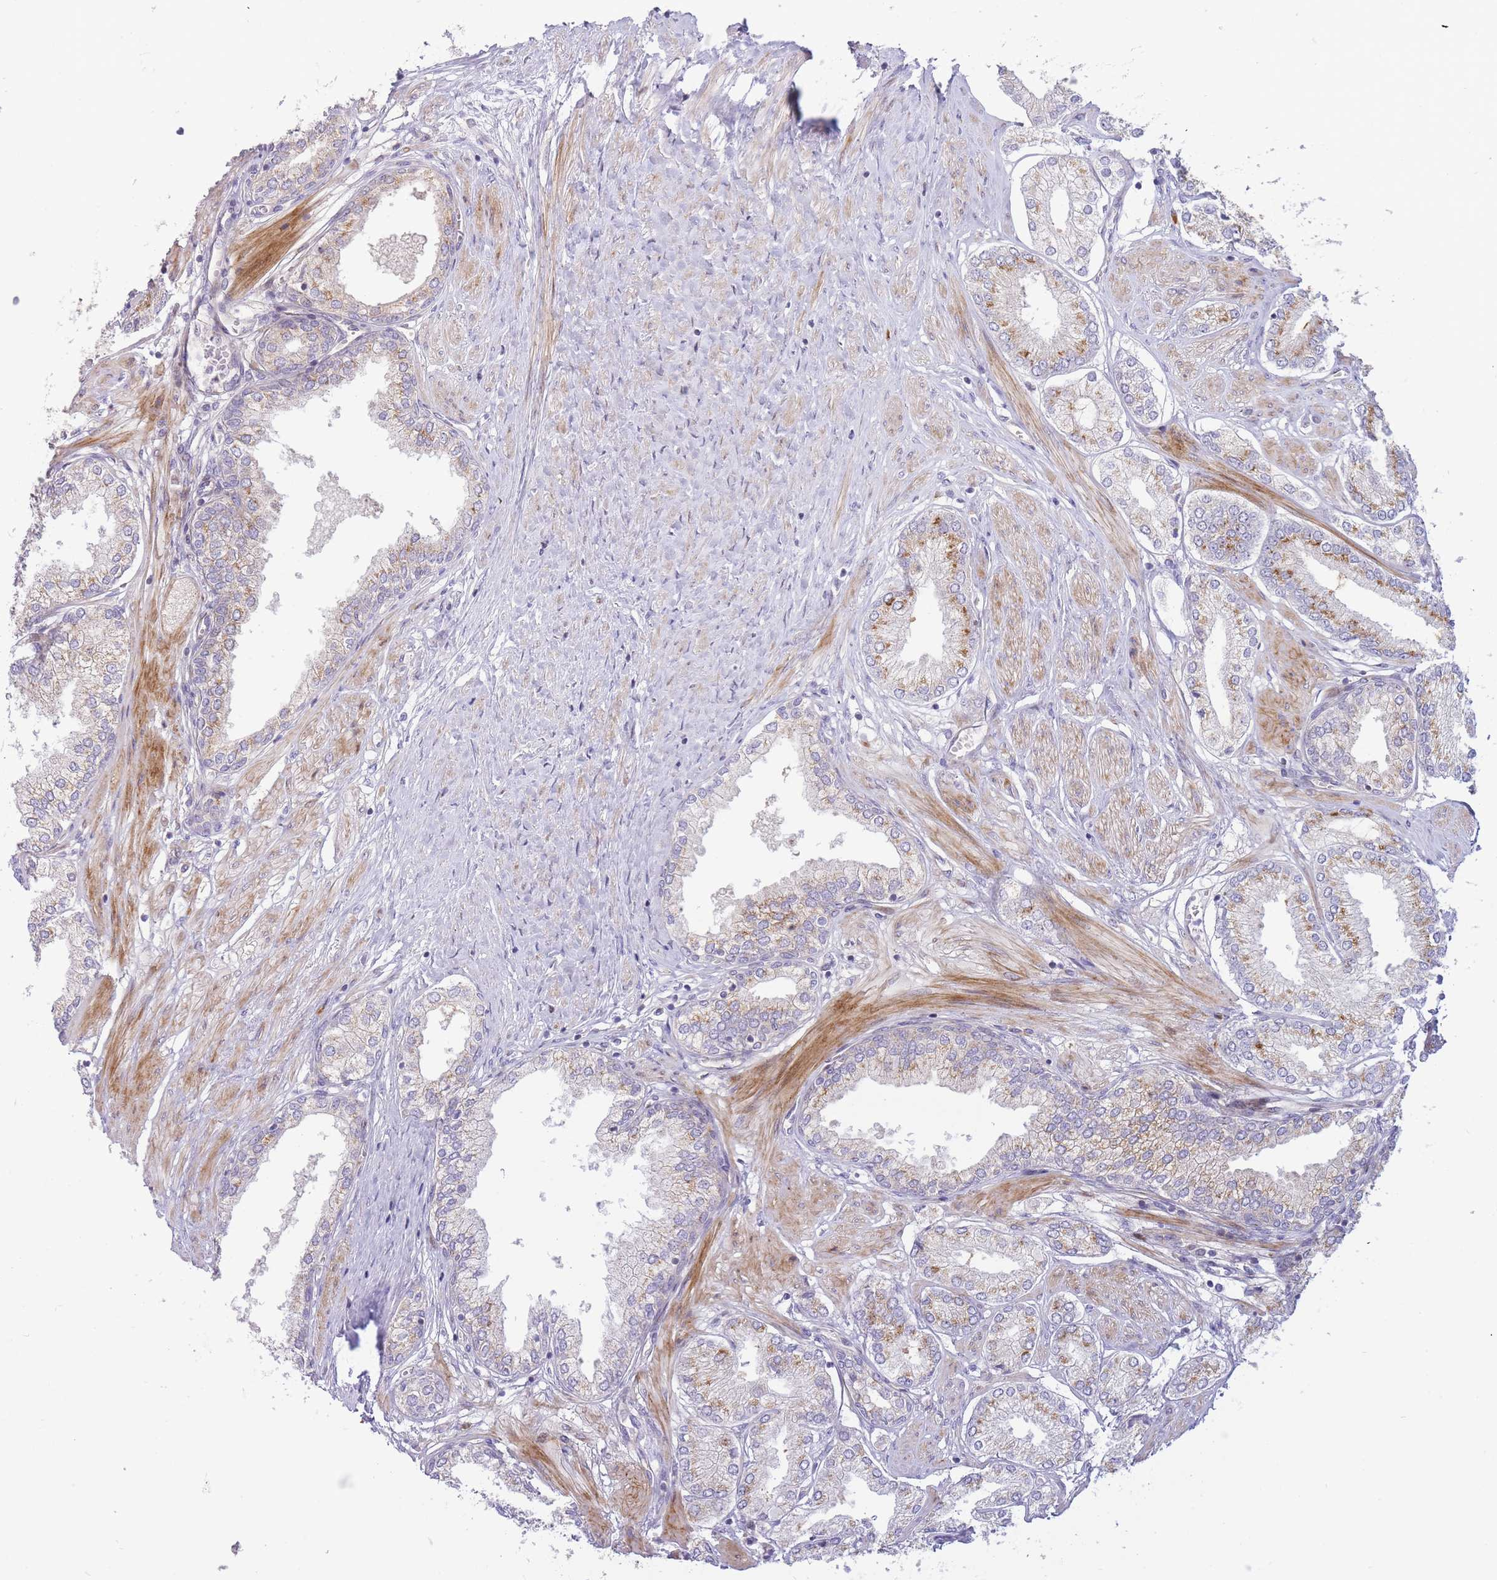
{"staining": {"intensity": "moderate", "quantity": "<25%", "location": "cytoplasmic/membranous"}, "tissue": "prostate cancer", "cell_type": "Tumor cells", "image_type": "cancer", "snomed": [{"axis": "morphology", "description": "Adenocarcinoma, High grade"}, {"axis": "topography", "description": "Prostate and seminal vesicle, NOS"}], "caption": "Immunohistochemistry (IHC) micrograph of prostate cancer stained for a protein (brown), which exhibits low levels of moderate cytoplasmic/membranous staining in approximately <25% of tumor cells.", "gene": "ATP5MC2", "patient": {"sex": "male", "age": 64}}